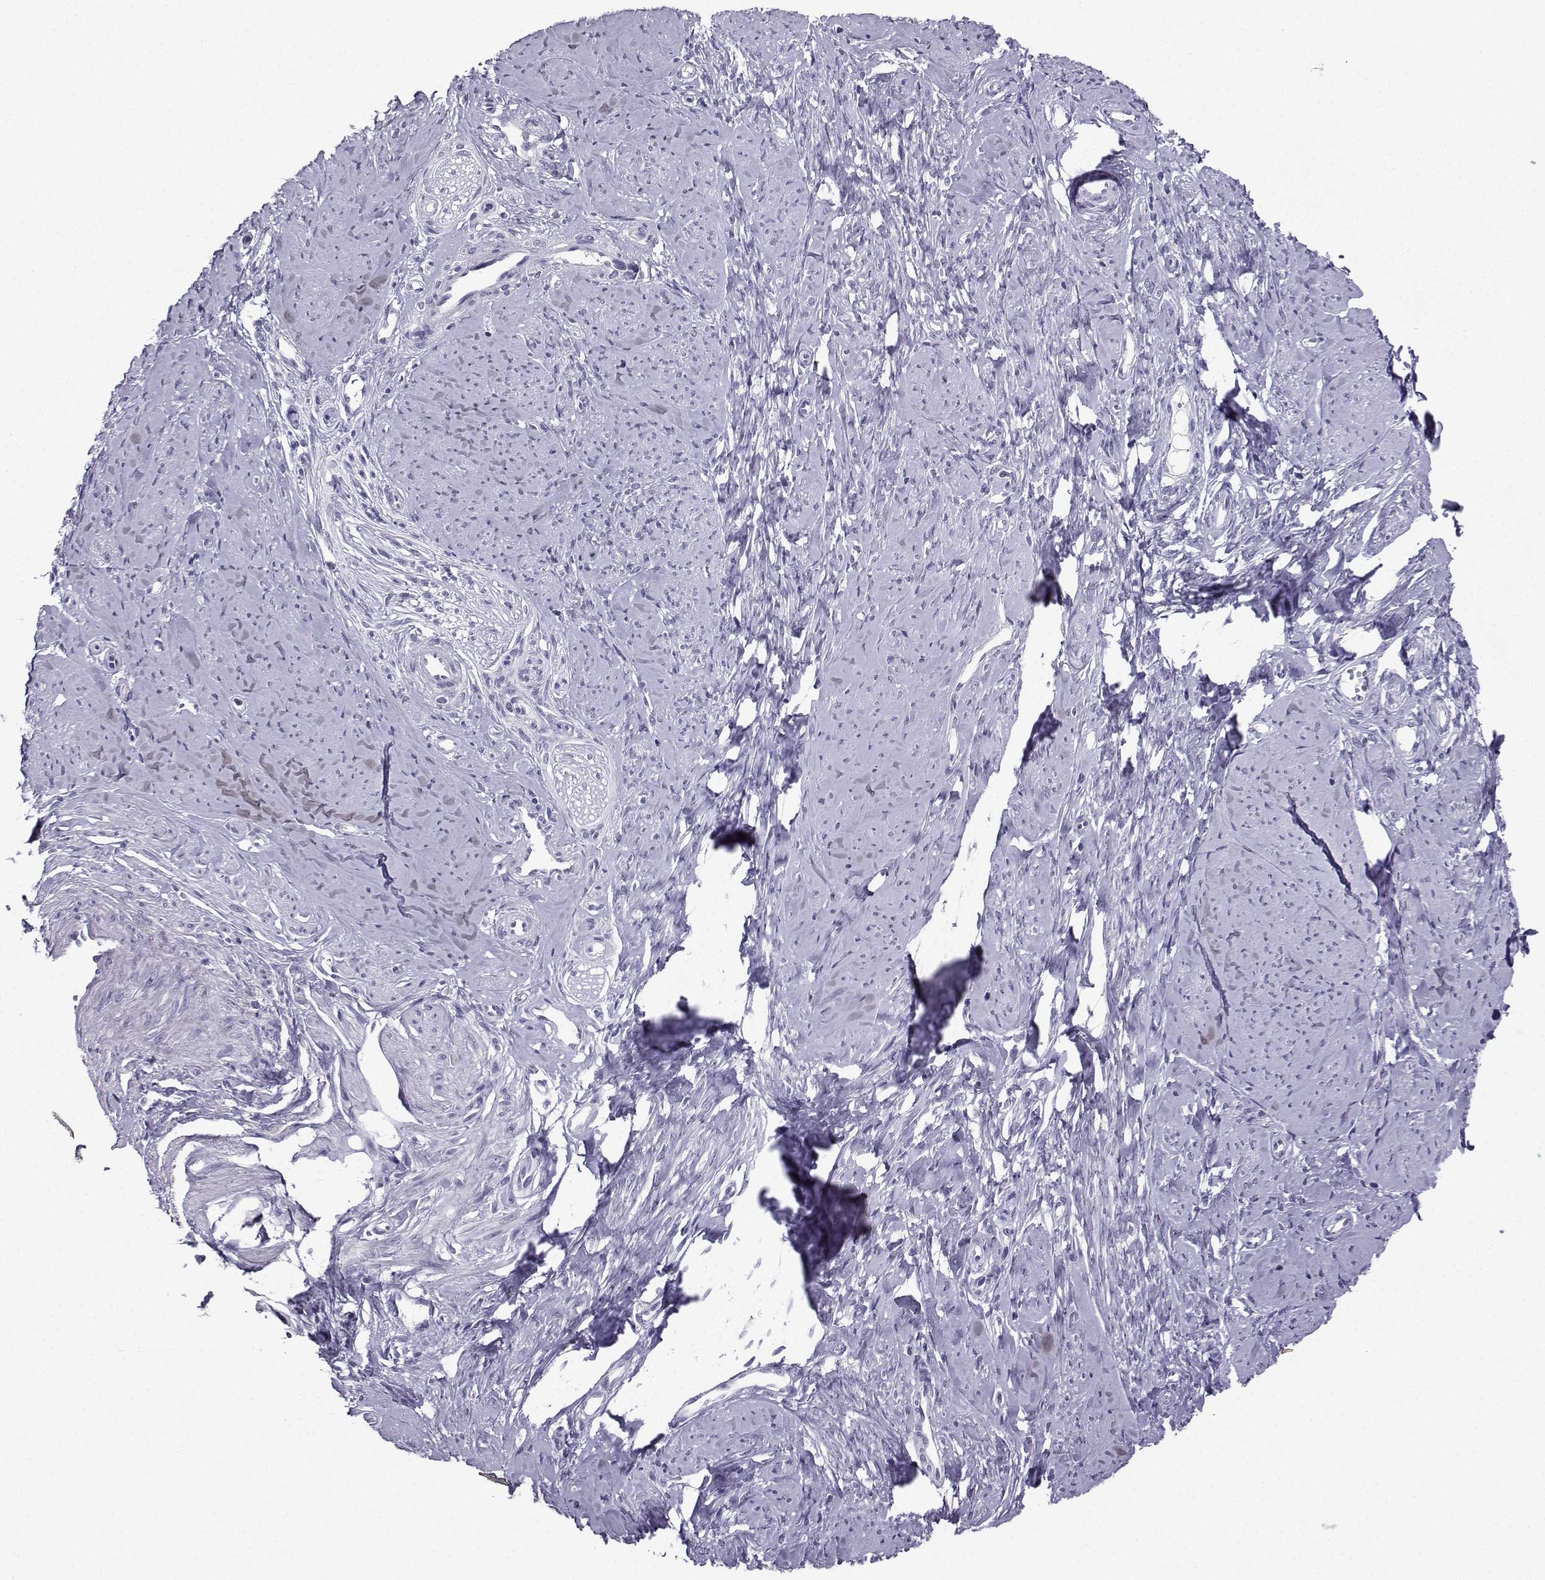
{"staining": {"intensity": "negative", "quantity": "none", "location": "none"}, "tissue": "smooth muscle", "cell_type": "Smooth muscle cells", "image_type": "normal", "snomed": [{"axis": "morphology", "description": "Normal tissue, NOS"}, {"axis": "topography", "description": "Smooth muscle"}], "caption": "IHC histopathology image of unremarkable smooth muscle: smooth muscle stained with DAB (3,3'-diaminobenzidine) displays no significant protein positivity in smooth muscle cells.", "gene": "TBR1", "patient": {"sex": "female", "age": 48}}